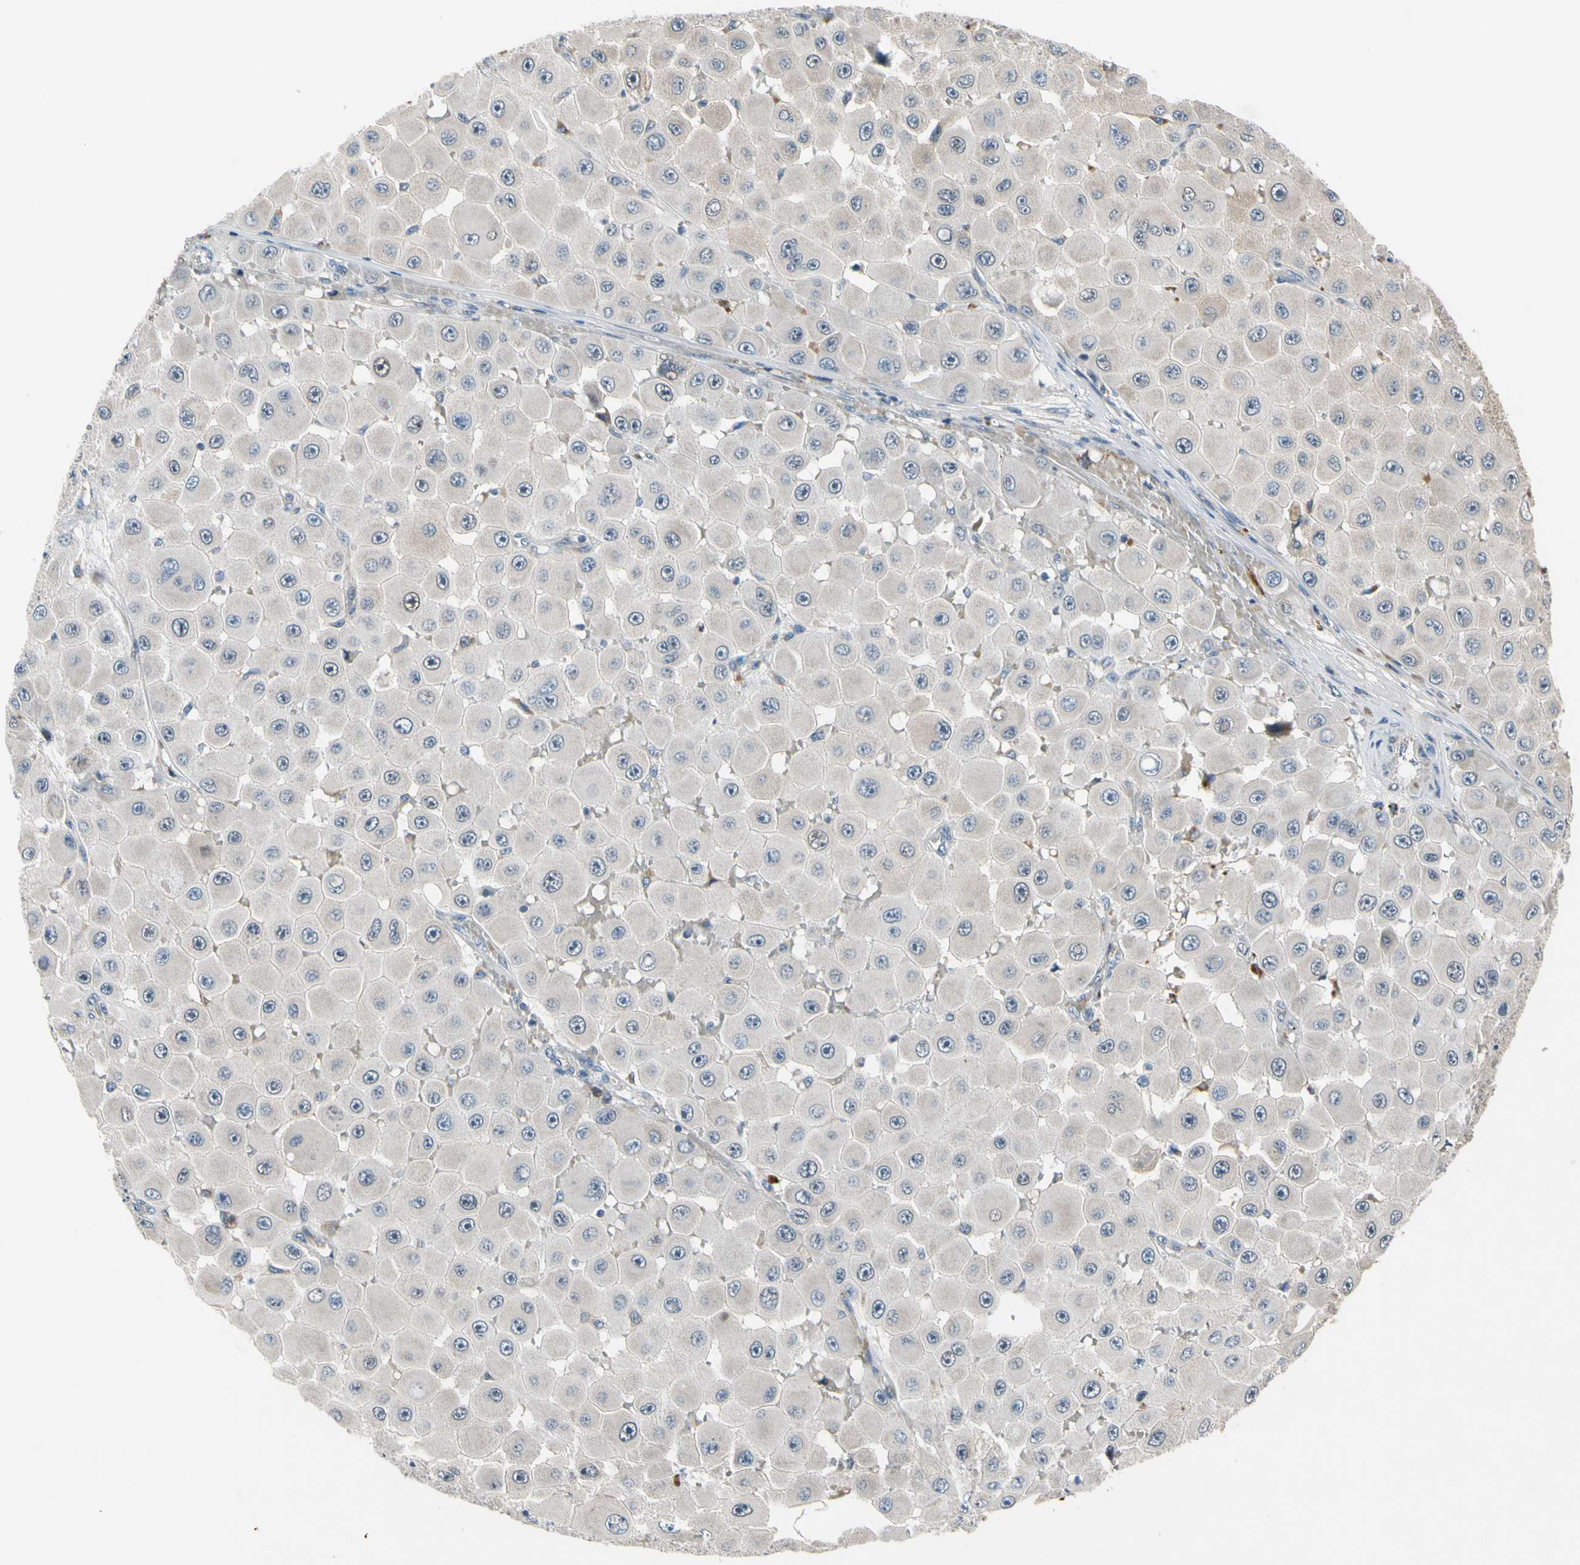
{"staining": {"intensity": "moderate", "quantity": ">75%", "location": "cytoplasmic/membranous"}, "tissue": "melanoma", "cell_type": "Tumor cells", "image_type": "cancer", "snomed": [{"axis": "morphology", "description": "Malignant melanoma, NOS"}, {"axis": "topography", "description": "Skin"}], "caption": "The micrograph shows staining of melanoma, revealing moderate cytoplasmic/membranous protein expression (brown color) within tumor cells. The protein is shown in brown color, while the nuclei are stained blue.", "gene": "NPHP3", "patient": {"sex": "female", "age": 81}}